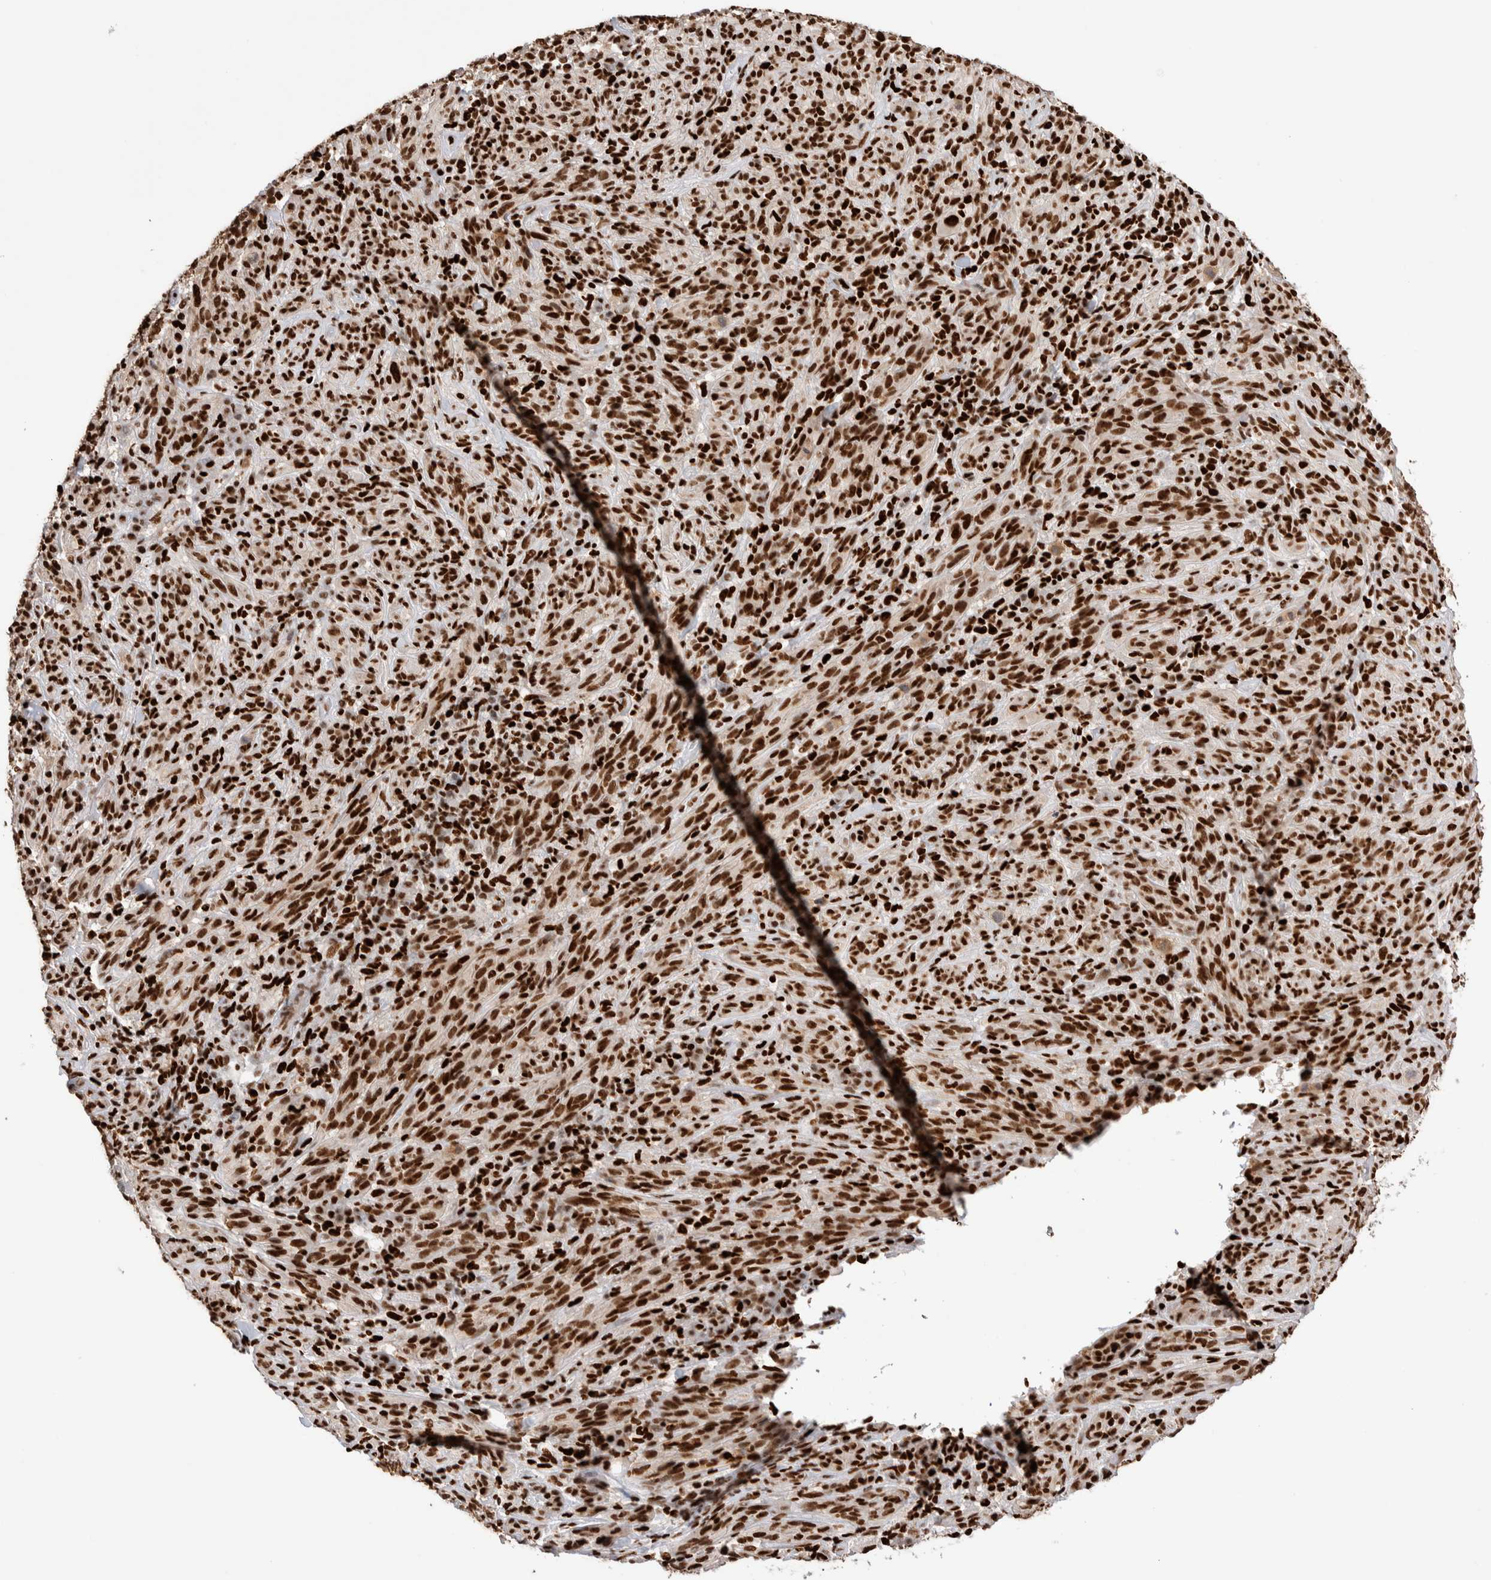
{"staining": {"intensity": "strong", "quantity": ">75%", "location": "nuclear"}, "tissue": "melanoma", "cell_type": "Tumor cells", "image_type": "cancer", "snomed": [{"axis": "morphology", "description": "Malignant melanoma, NOS"}, {"axis": "topography", "description": "Skin of head"}], "caption": "The image exhibits immunohistochemical staining of melanoma. There is strong nuclear positivity is identified in about >75% of tumor cells.", "gene": "RNASEK-C17orf49", "patient": {"sex": "male", "age": 96}}